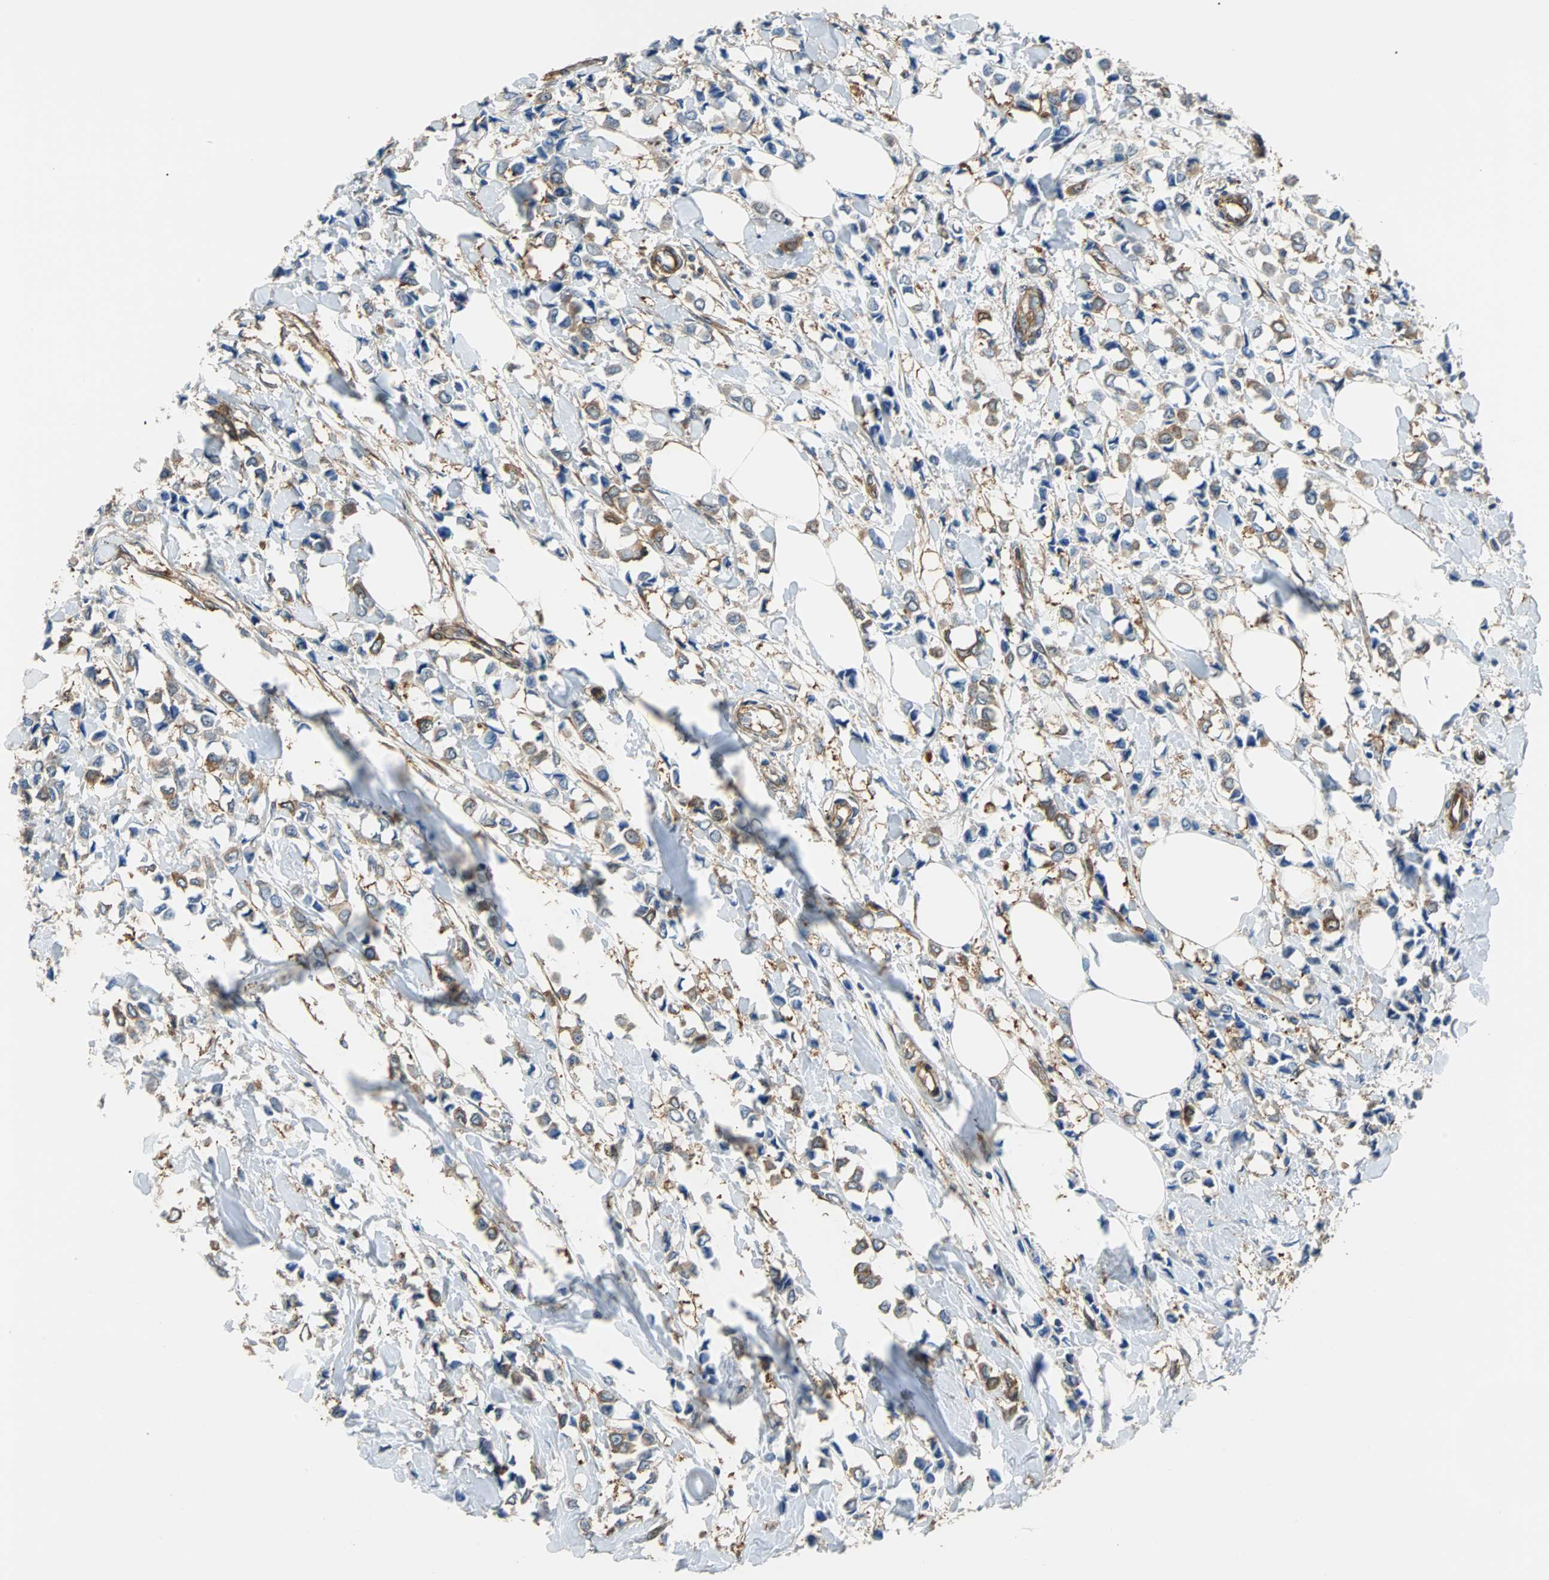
{"staining": {"intensity": "moderate", "quantity": ">75%", "location": "cytoplasmic/membranous"}, "tissue": "breast cancer", "cell_type": "Tumor cells", "image_type": "cancer", "snomed": [{"axis": "morphology", "description": "Lobular carcinoma"}, {"axis": "topography", "description": "Breast"}], "caption": "Immunohistochemical staining of lobular carcinoma (breast) shows moderate cytoplasmic/membranous protein staining in approximately >75% of tumor cells. Immunohistochemistry (ihc) stains the protein of interest in brown and the nuclei are stained blue.", "gene": "RELA", "patient": {"sex": "female", "age": 51}}